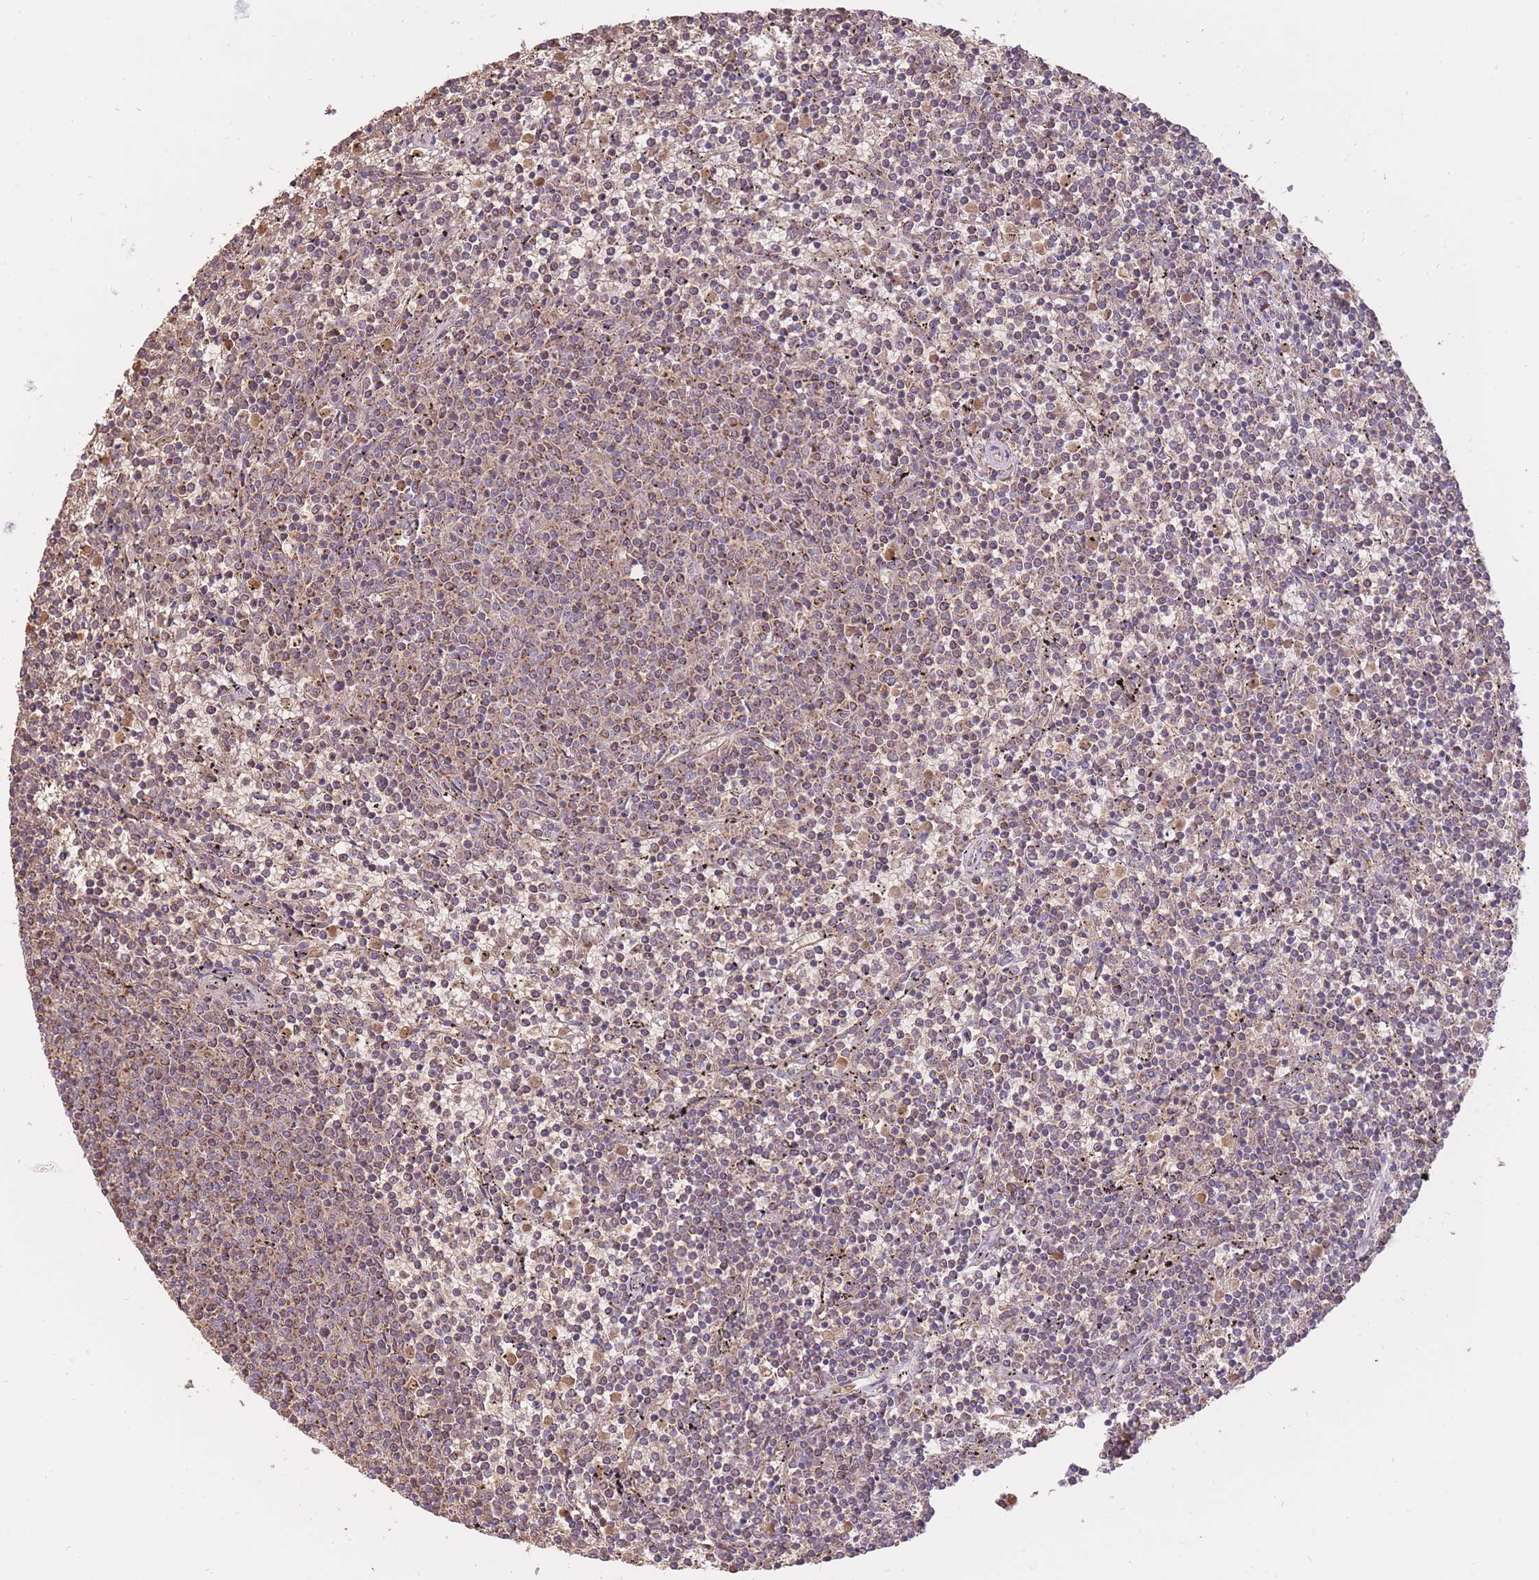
{"staining": {"intensity": "weak", "quantity": ">75%", "location": "cytoplasmic/membranous"}, "tissue": "lymphoma", "cell_type": "Tumor cells", "image_type": "cancer", "snomed": [{"axis": "morphology", "description": "Malignant lymphoma, non-Hodgkin's type, Low grade"}, {"axis": "topography", "description": "Spleen"}], "caption": "Lymphoma was stained to show a protein in brown. There is low levels of weak cytoplasmic/membranous positivity in about >75% of tumor cells. (IHC, brightfield microscopy, high magnification).", "gene": "PREP", "patient": {"sex": "female", "age": 50}}